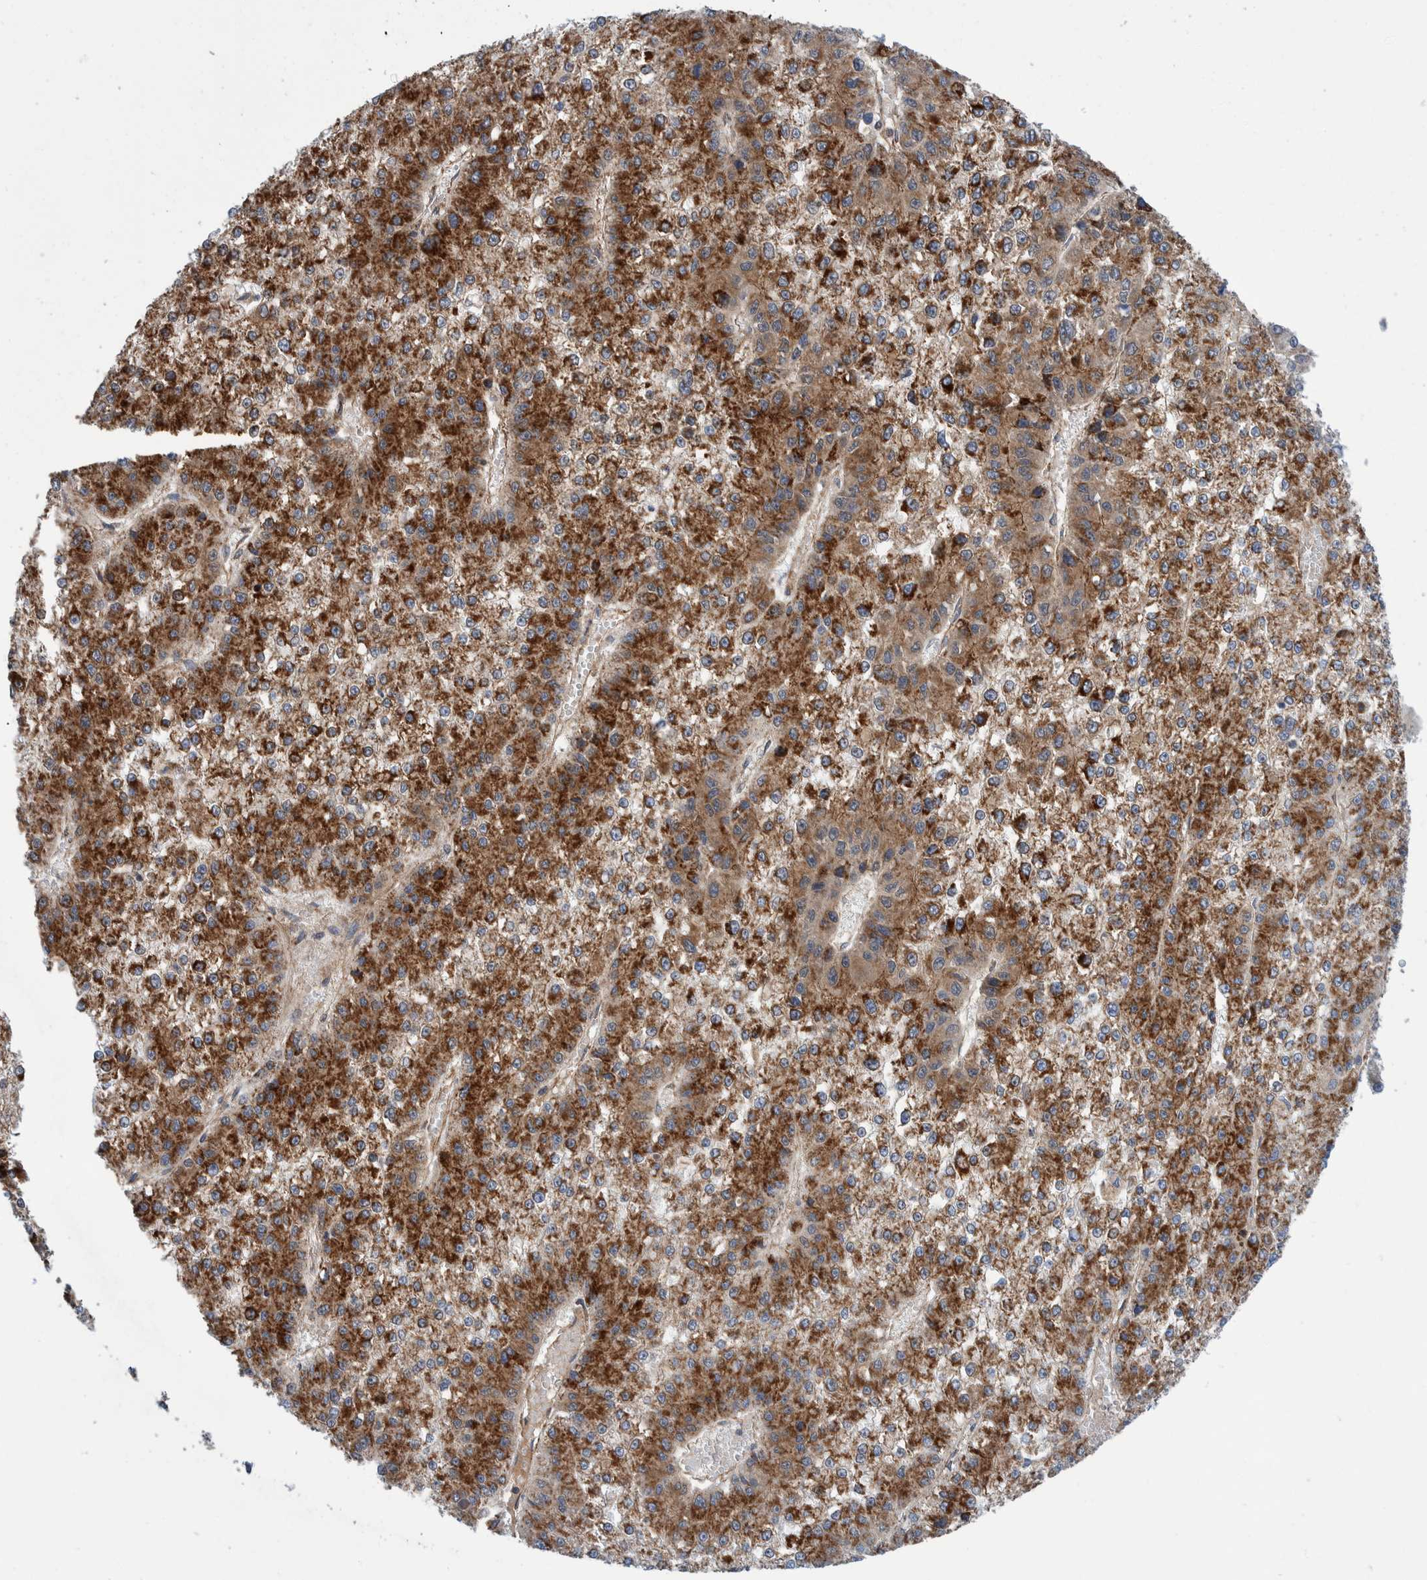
{"staining": {"intensity": "strong", "quantity": "25%-75%", "location": "cytoplasmic/membranous"}, "tissue": "liver cancer", "cell_type": "Tumor cells", "image_type": "cancer", "snomed": [{"axis": "morphology", "description": "Carcinoma, Hepatocellular, NOS"}, {"axis": "topography", "description": "Liver"}], "caption": "The photomicrograph displays immunohistochemical staining of liver hepatocellular carcinoma. There is strong cytoplasmic/membranous staining is identified in approximately 25%-75% of tumor cells.", "gene": "SLC25A10", "patient": {"sex": "female", "age": 73}}